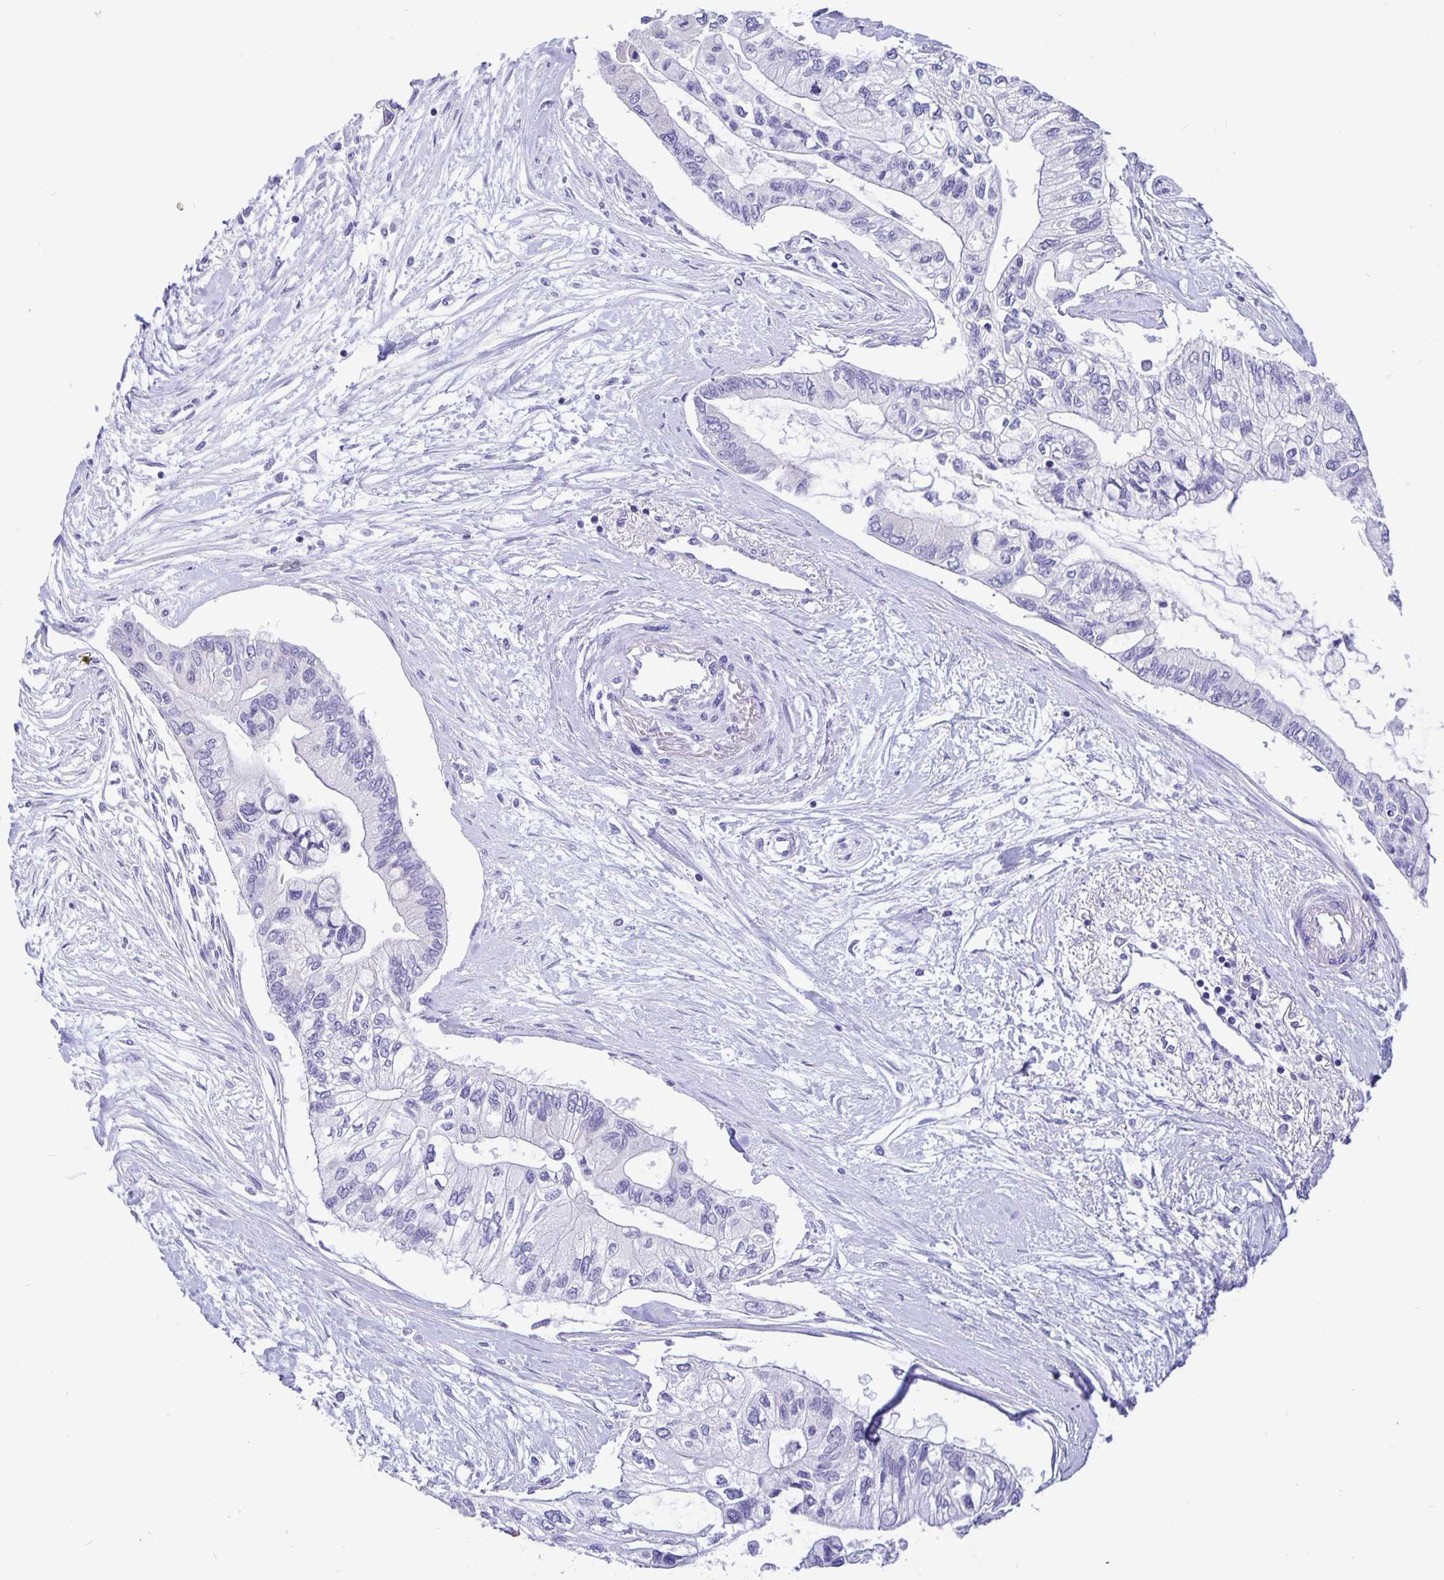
{"staining": {"intensity": "negative", "quantity": "none", "location": "none"}, "tissue": "pancreatic cancer", "cell_type": "Tumor cells", "image_type": "cancer", "snomed": [{"axis": "morphology", "description": "Adenocarcinoma, NOS"}, {"axis": "topography", "description": "Pancreas"}], "caption": "Immunohistochemistry histopathology image of human adenocarcinoma (pancreatic) stained for a protein (brown), which displays no expression in tumor cells.", "gene": "ERMN", "patient": {"sex": "female", "age": 77}}